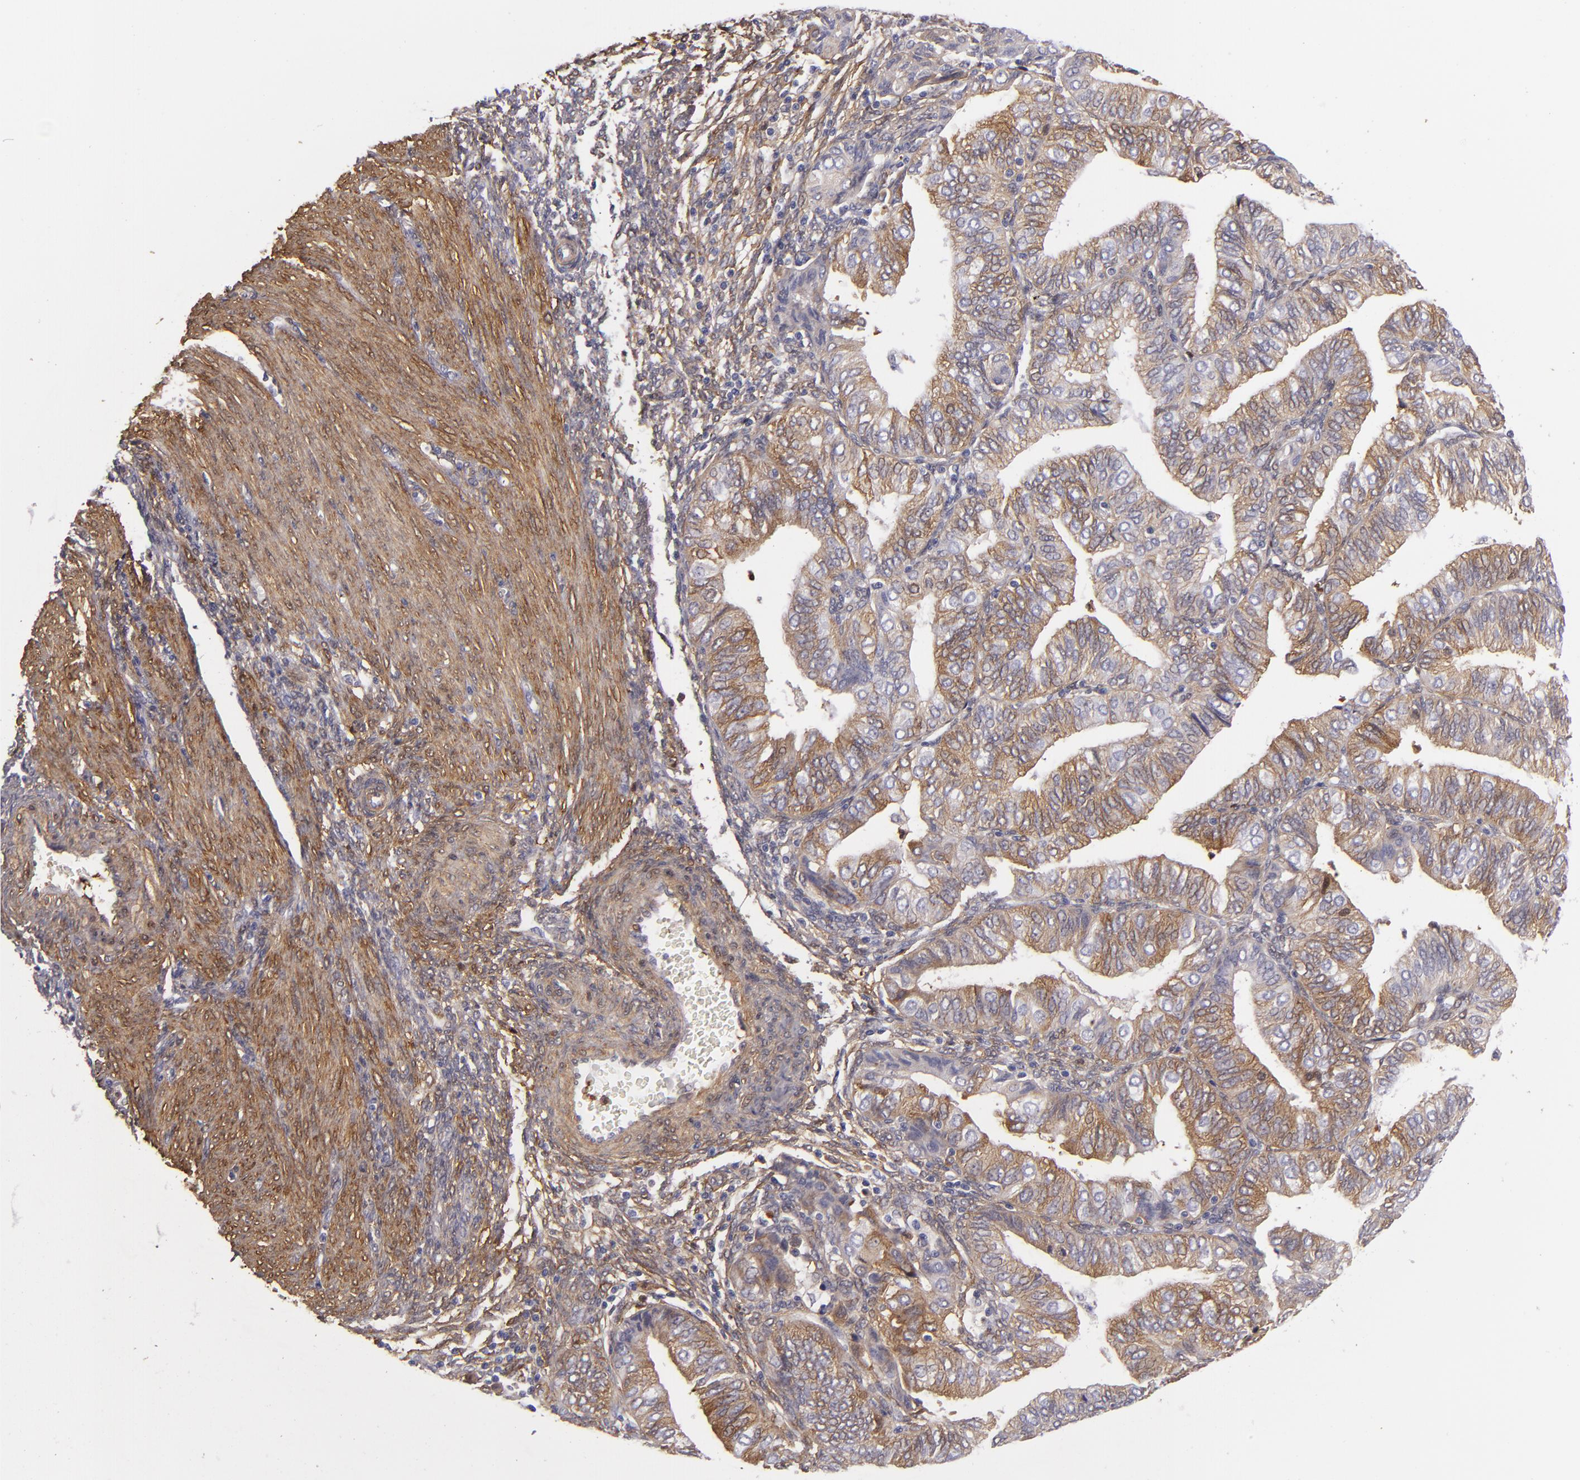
{"staining": {"intensity": "weak", "quantity": "25%-75%", "location": "cytoplasmic/membranous"}, "tissue": "endometrial cancer", "cell_type": "Tumor cells", "image_type": "cancer", "snomed": [{"axis": "morphology", "description": "Adenocarcinoma, NOS"}, {"axis": "topography", "description": "Endometrium"}], "caption": "This is an image of immunohistochemistry staining of endometrial cancer (adenocarcinoma), which shows weak positivity in the cytoplasmic/membranous of tumor cells.", "gene": "VCL", "patient": {"sex": "female", "age": 51}}